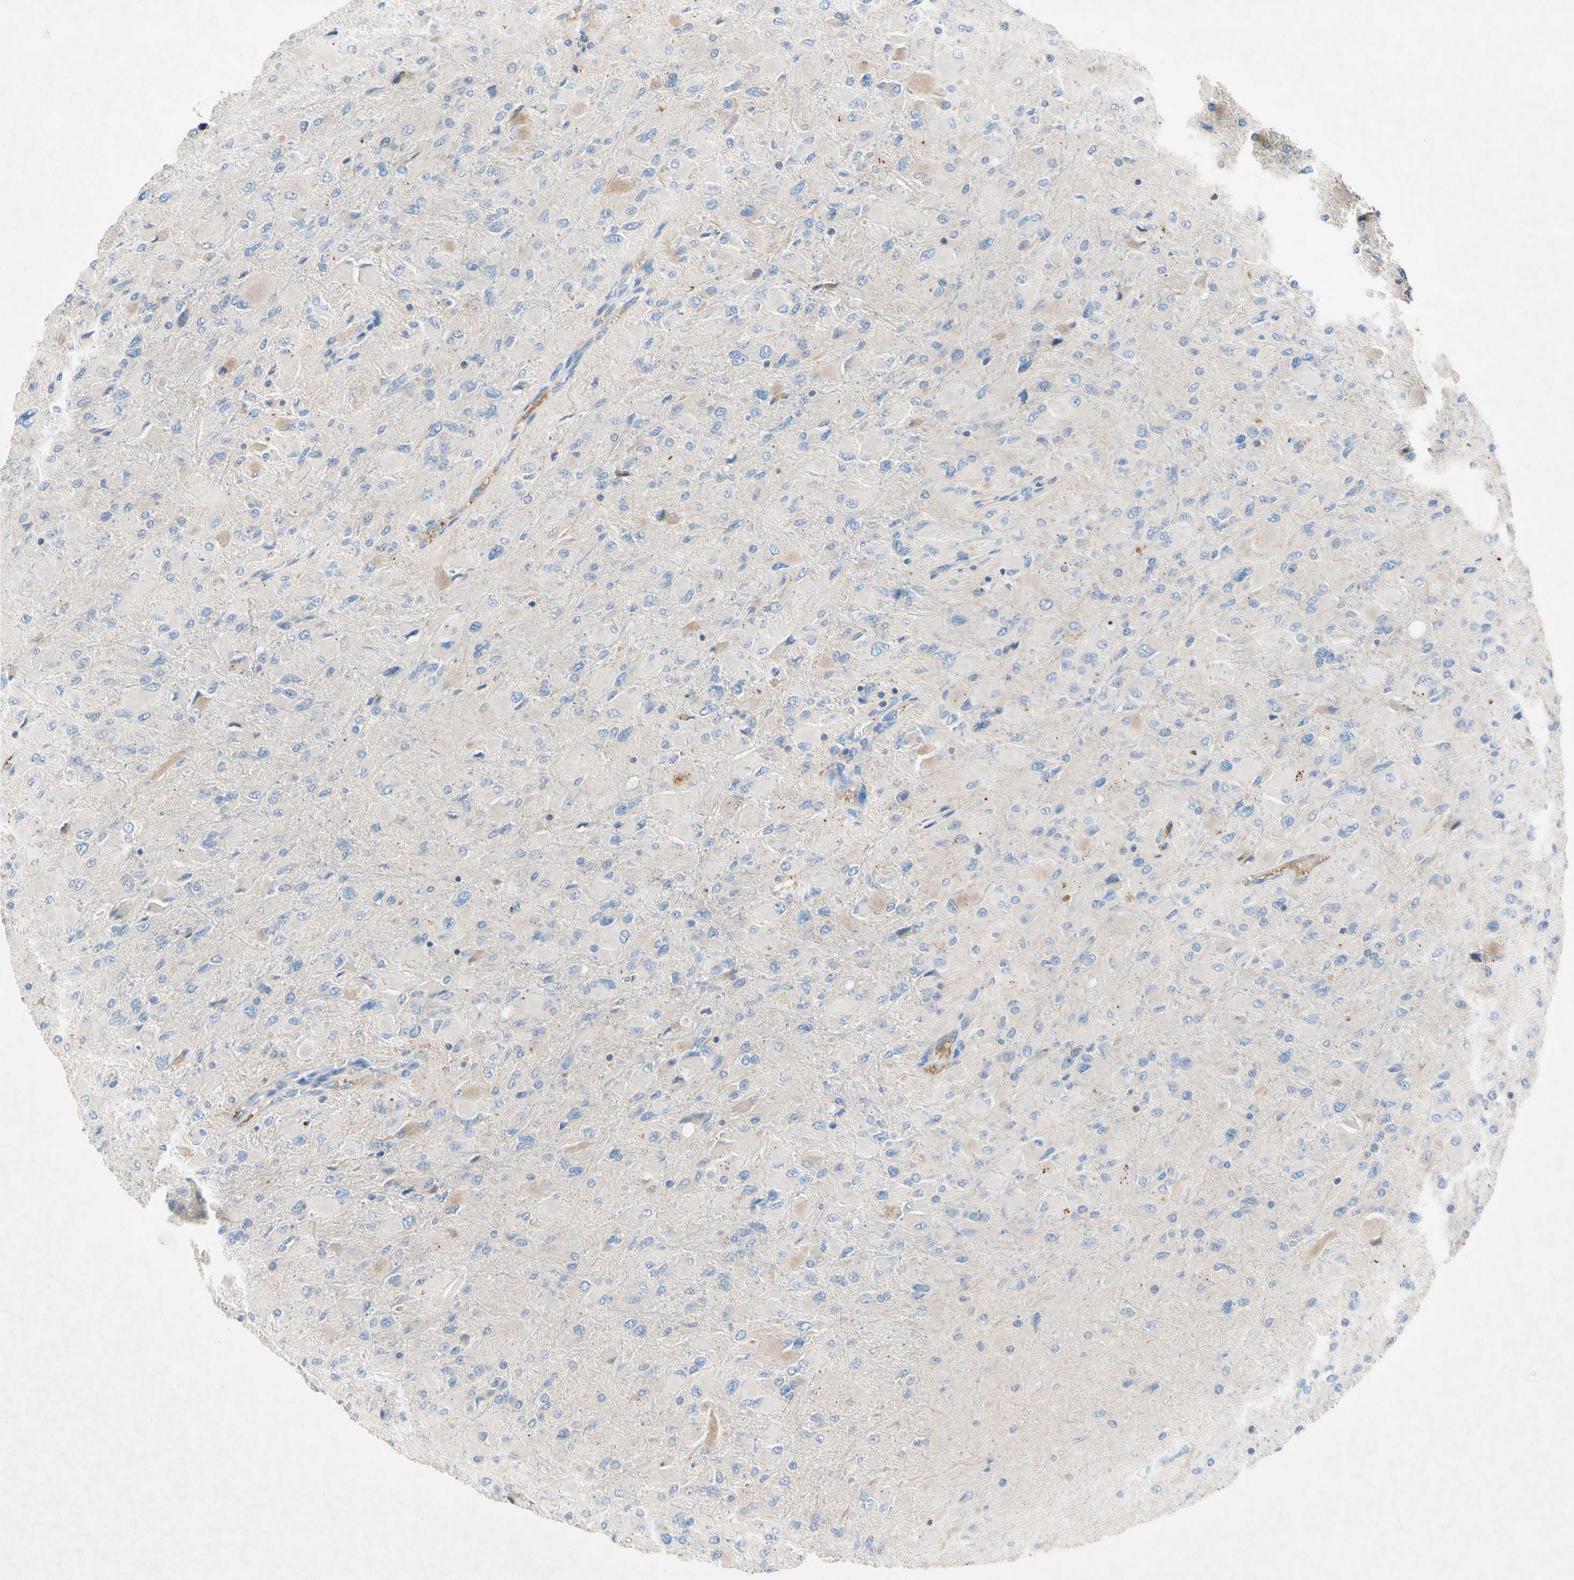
{"staining": {"intensity": "negative", "quantity": "none", "location": "none"}, "tissue": "glioma", "cell_type": "Tumor cells", "image_type": "cancer", "snomed": [{"axis": "morphology", "description": "Glioma, malignant, High grade"}, {"axis": "topography", "description": "Cerebral cortex"}], "caption": "Tumor cells show no significant expression in malignant glioma (high-grade).", "gene": "NDFIP2", "patient": {"sex": "female", "age": 36}}